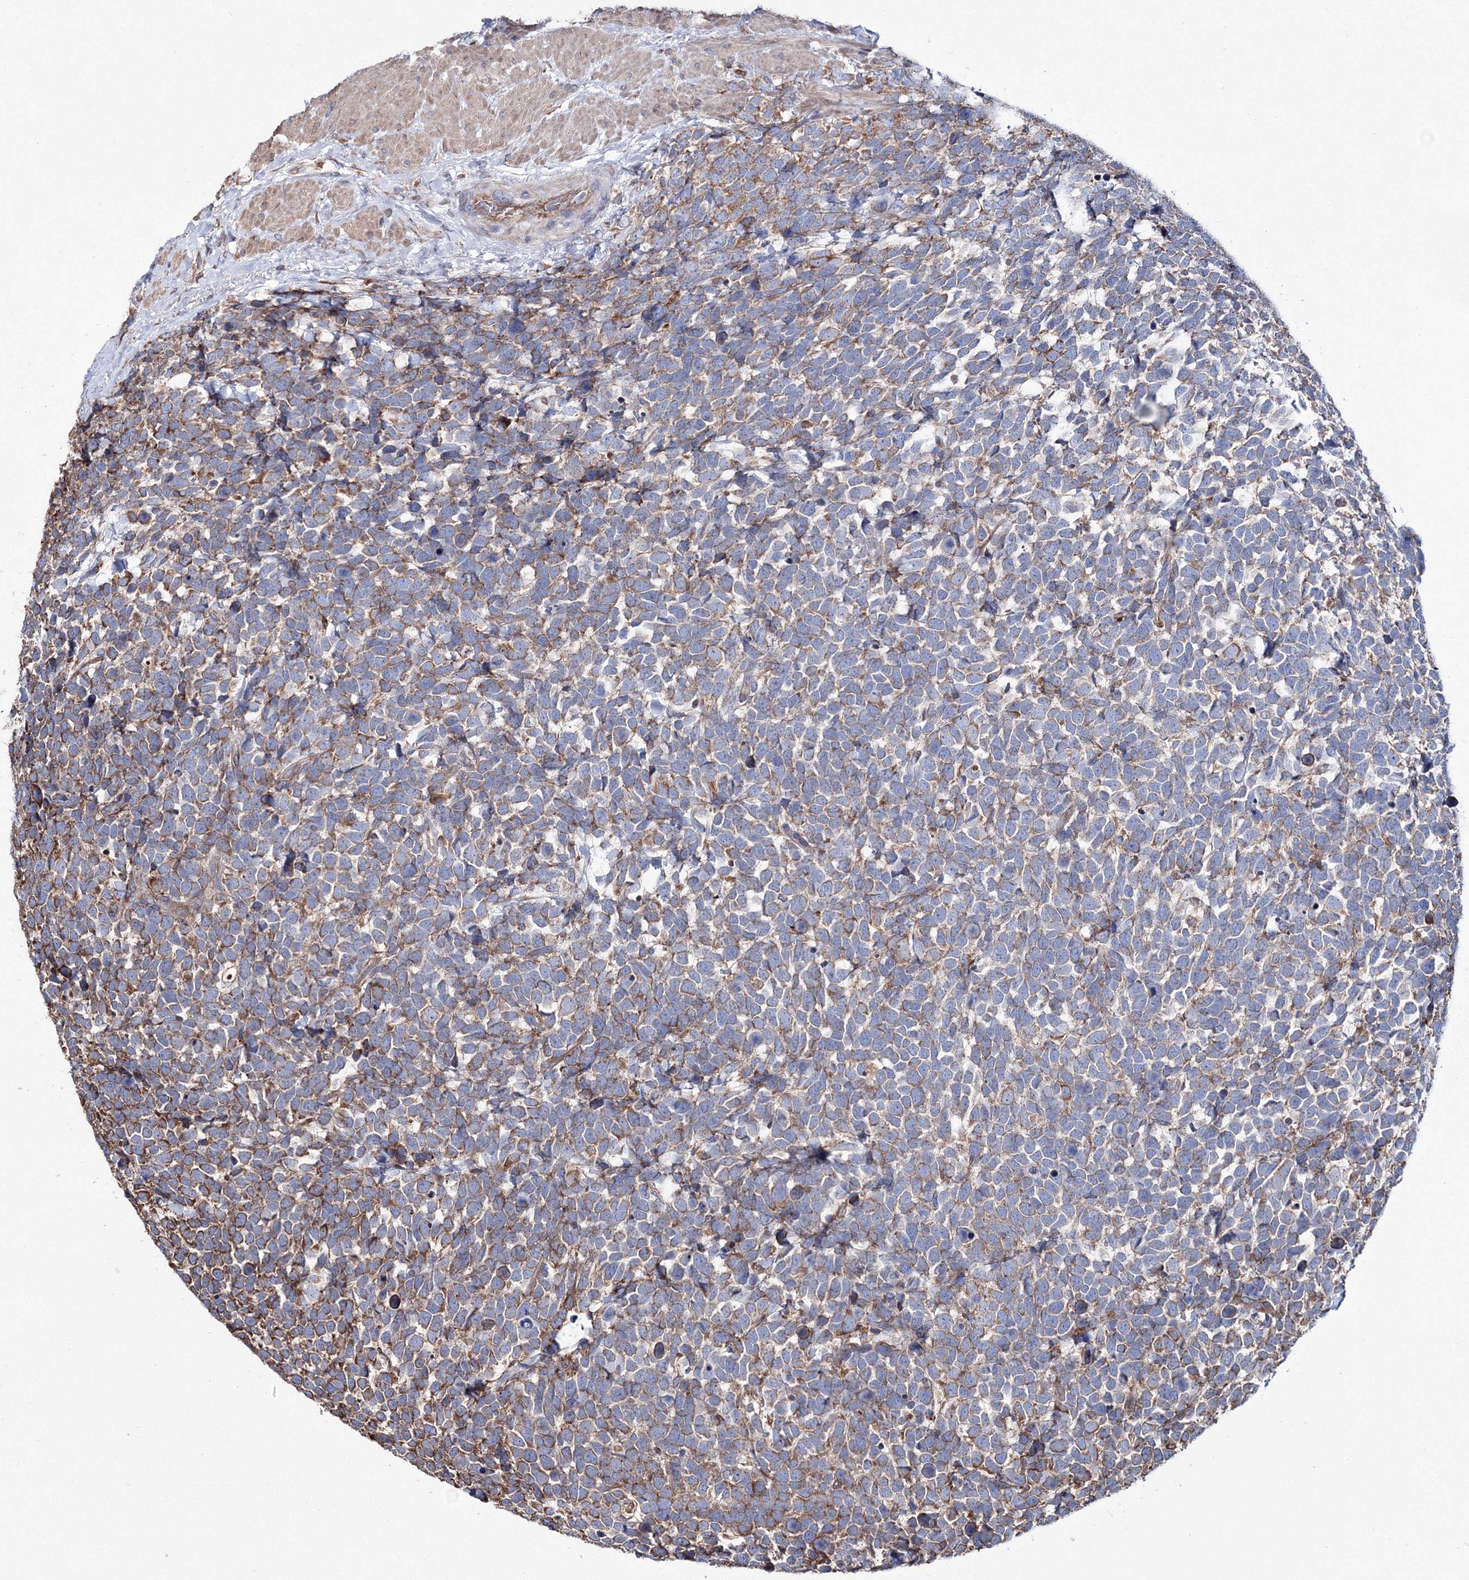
{"staining": {"intensity": "moderate", "quantity": ">75%", "location": "cytoplasmic/membranous"}, "tissue": "urothelial cancer", "cell_type": "Tumor cells", "image_type": "cancer", "snomed": [{"axis": "morphology", "description": "Urothelial carcinoma, High grade"}, {"axis": "topography", "description": "Urinary bladder"}], "caption": "Tumor cells reveal medium levels of moderate cytoplasmic/membranous positivity in approximately >75% of cells in human urothelial cancer. The protein is shown in brown color, while the nuclei are stained blue.", "gene": "VPS8", "patient": {"sex": "female", "age": 82}}